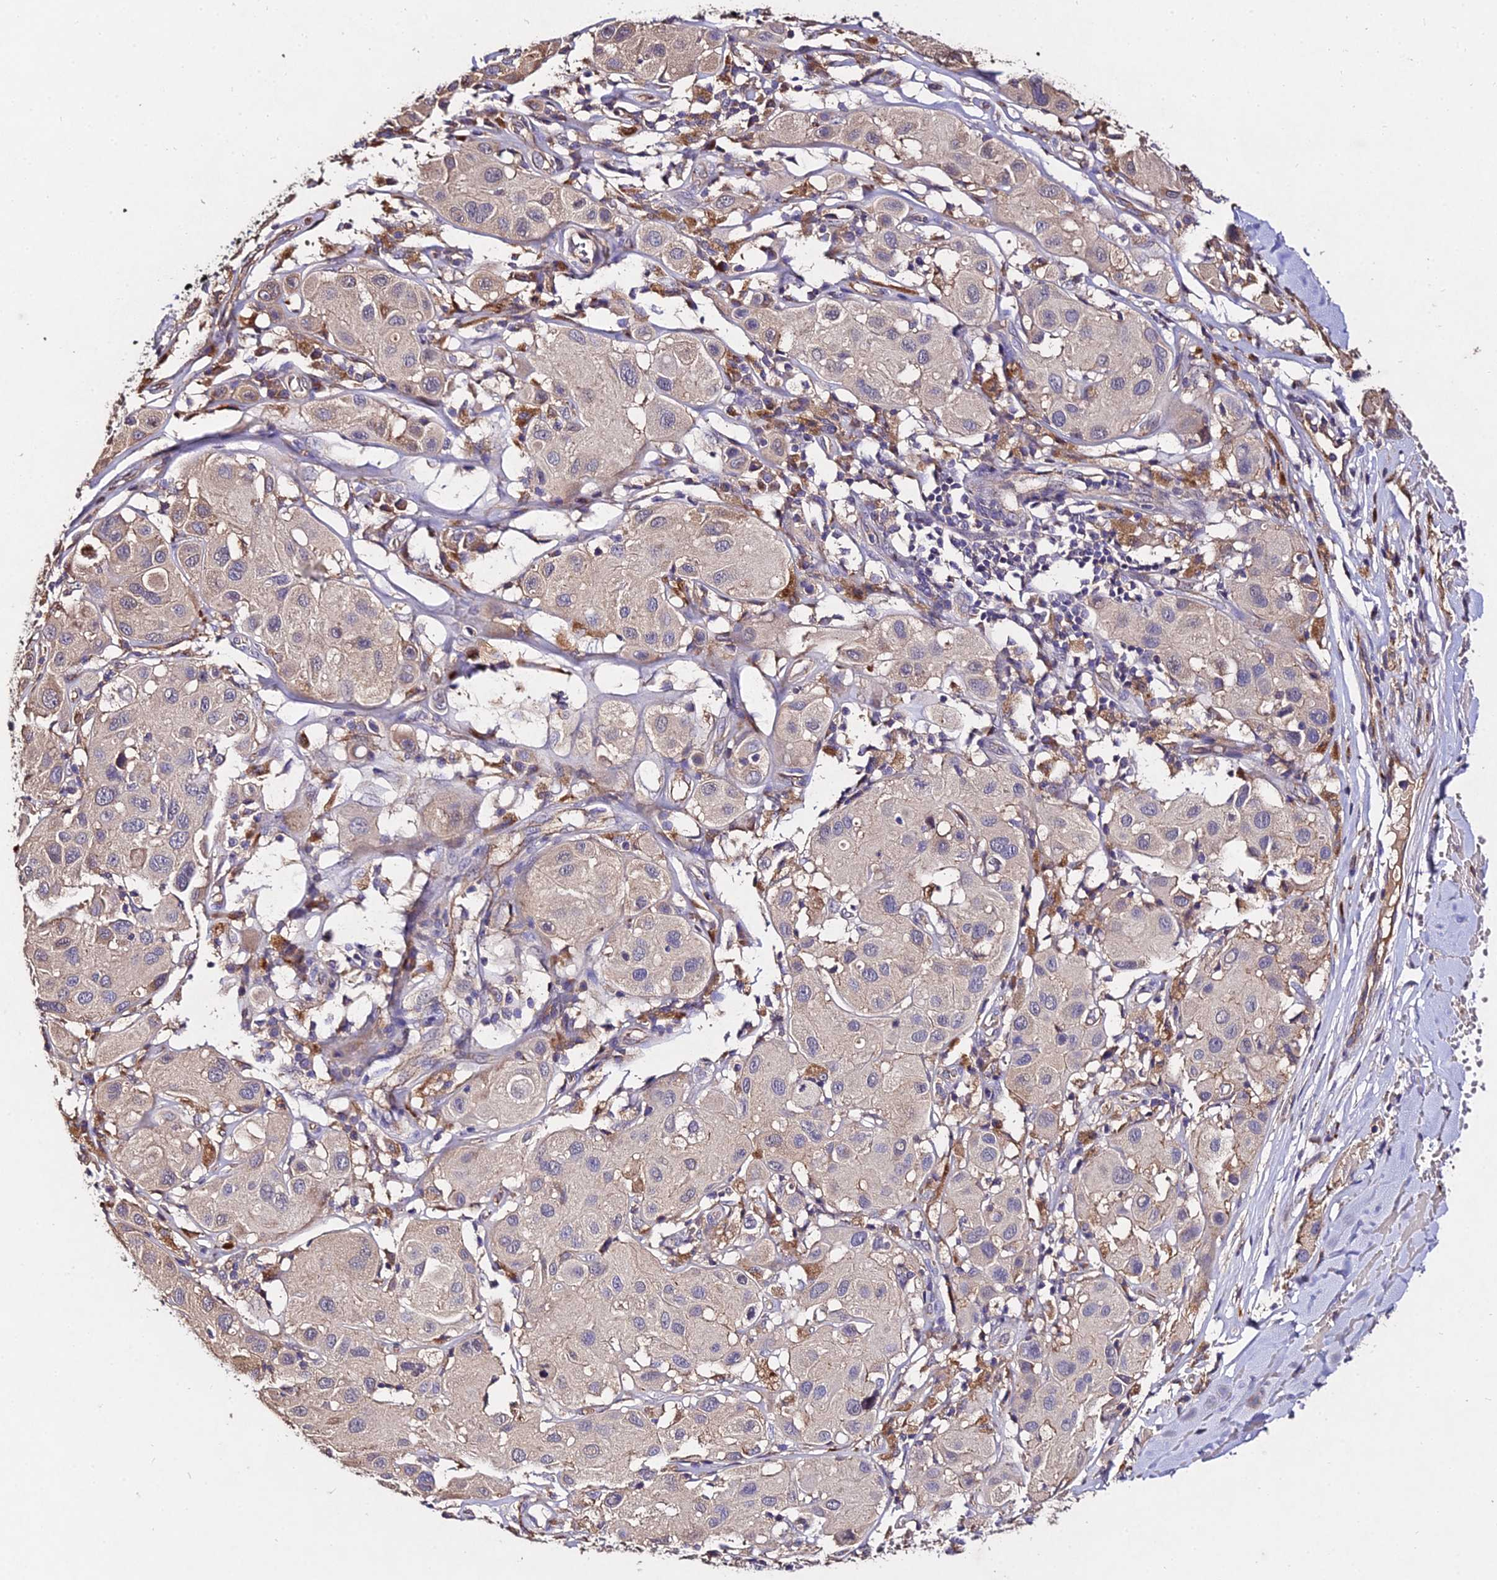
{"staining": {"intensity": "weak", "quantity": "<25%", "location": "cytoplasmic/membranous"}, "tissue": "melanoma", "cell_type": "Tumor cells", "image_type": "cancer", "snomed": [{"axis": "morphology", "description": "Malignant melanoma, Metastatic site"}, {"axis": "topography", "description": "Skin"}], "caption": "Tumor cells show no significant staining in malignant melanoma (metastatic site).", "gene": "AP3M2", "patient": {"sex": "male", "age": 41}}